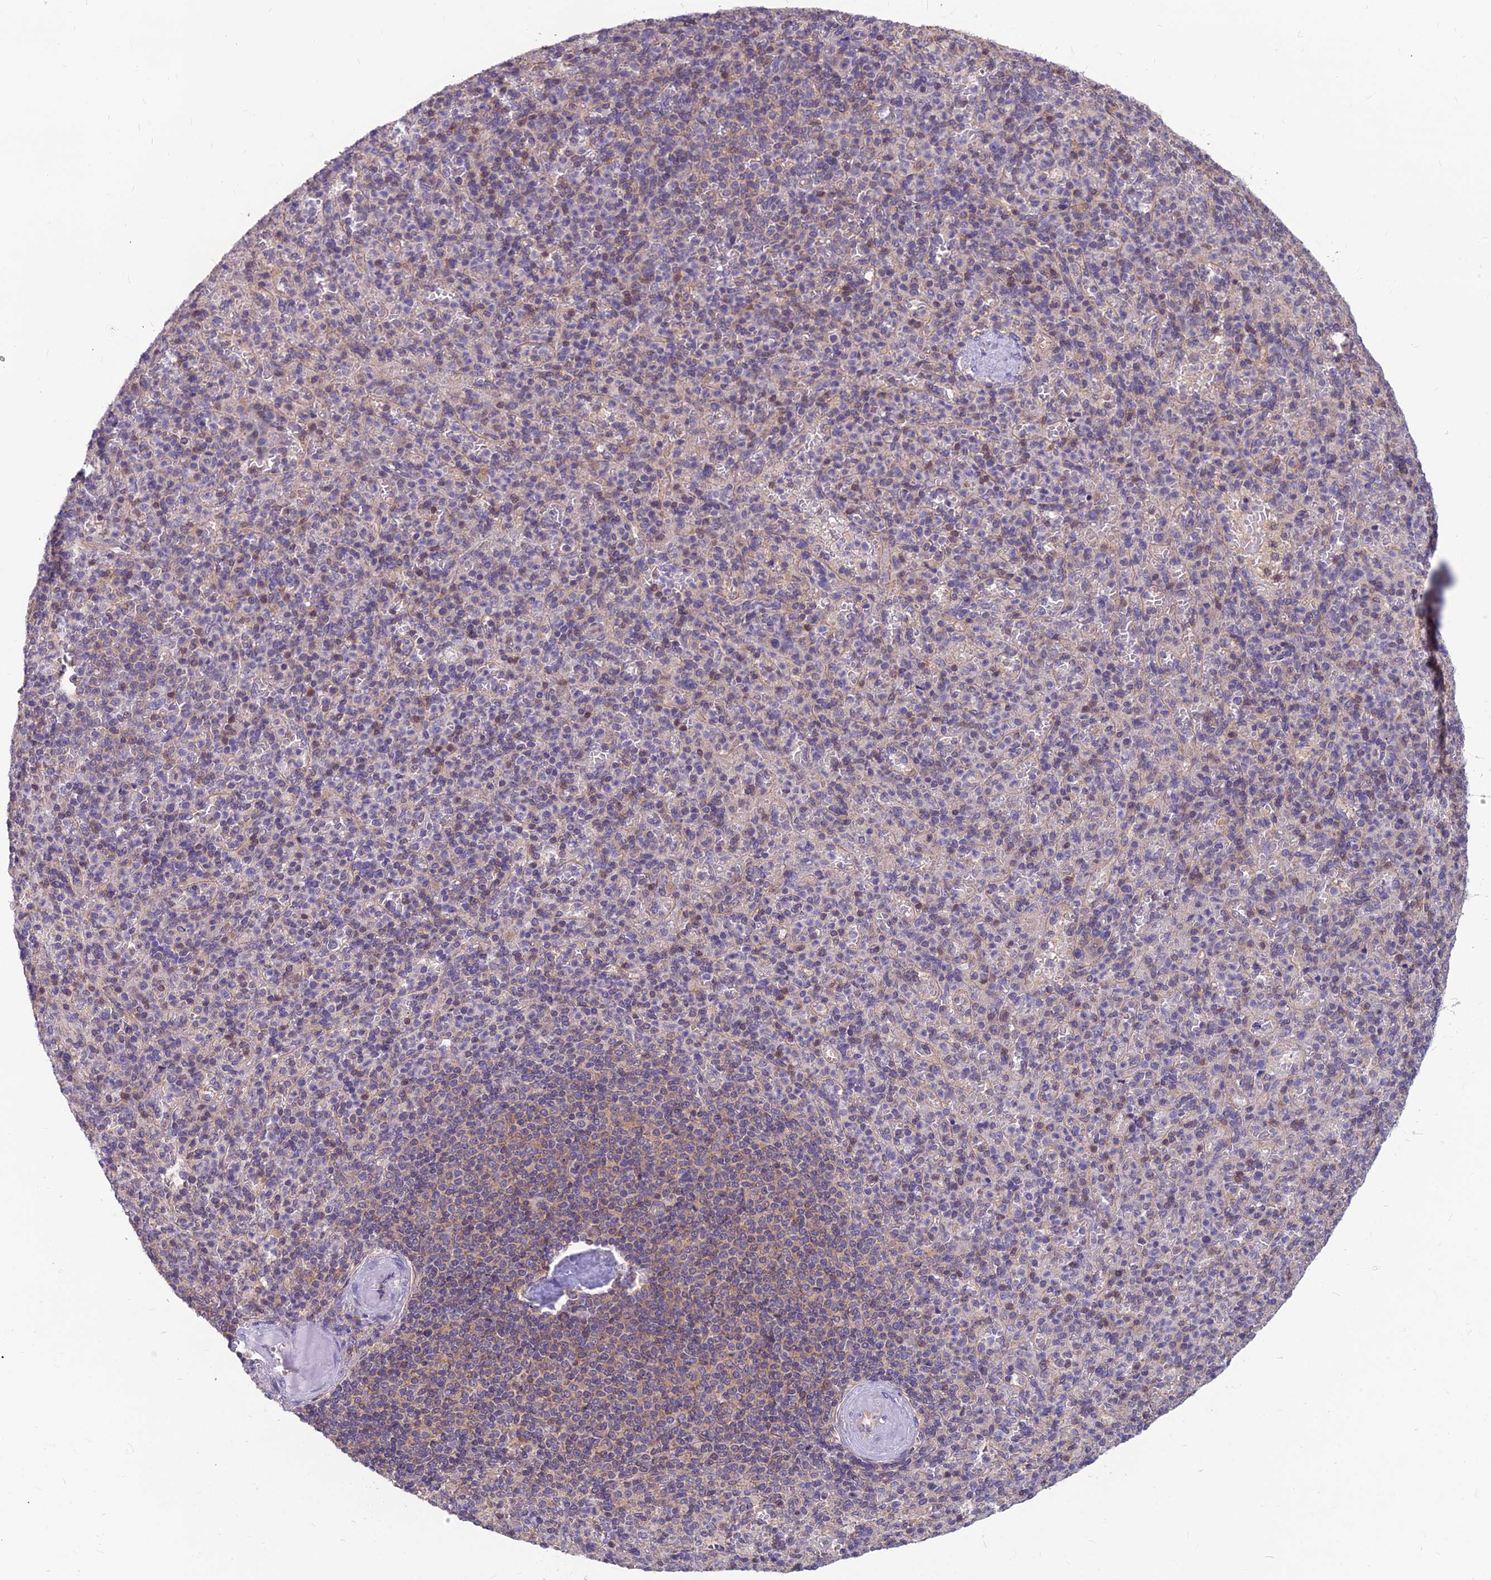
{"staining": {"intensity": "weak", "quantity": "<25%", "location": "cytoplasmic/membranous"}, "tissue": "spleen", "cell_type": "Cells in red pulp", "image_type": "normal", "snomed": [{"axis": "morphology", "description": "Normal tissue, NOS"}, {"axis": "topography", "description": "Spleen"}], "caption": "An immunohistochemistry image of unremarkable spleen is shown. There is no staining in cells in red pulp of spleen. (DAB (3,3'-diaminobenzidine) immunohistochemistry with hematoxylin counter stain).", "gene": "MVD", "patient": {"sex": "female", "age": 74}}